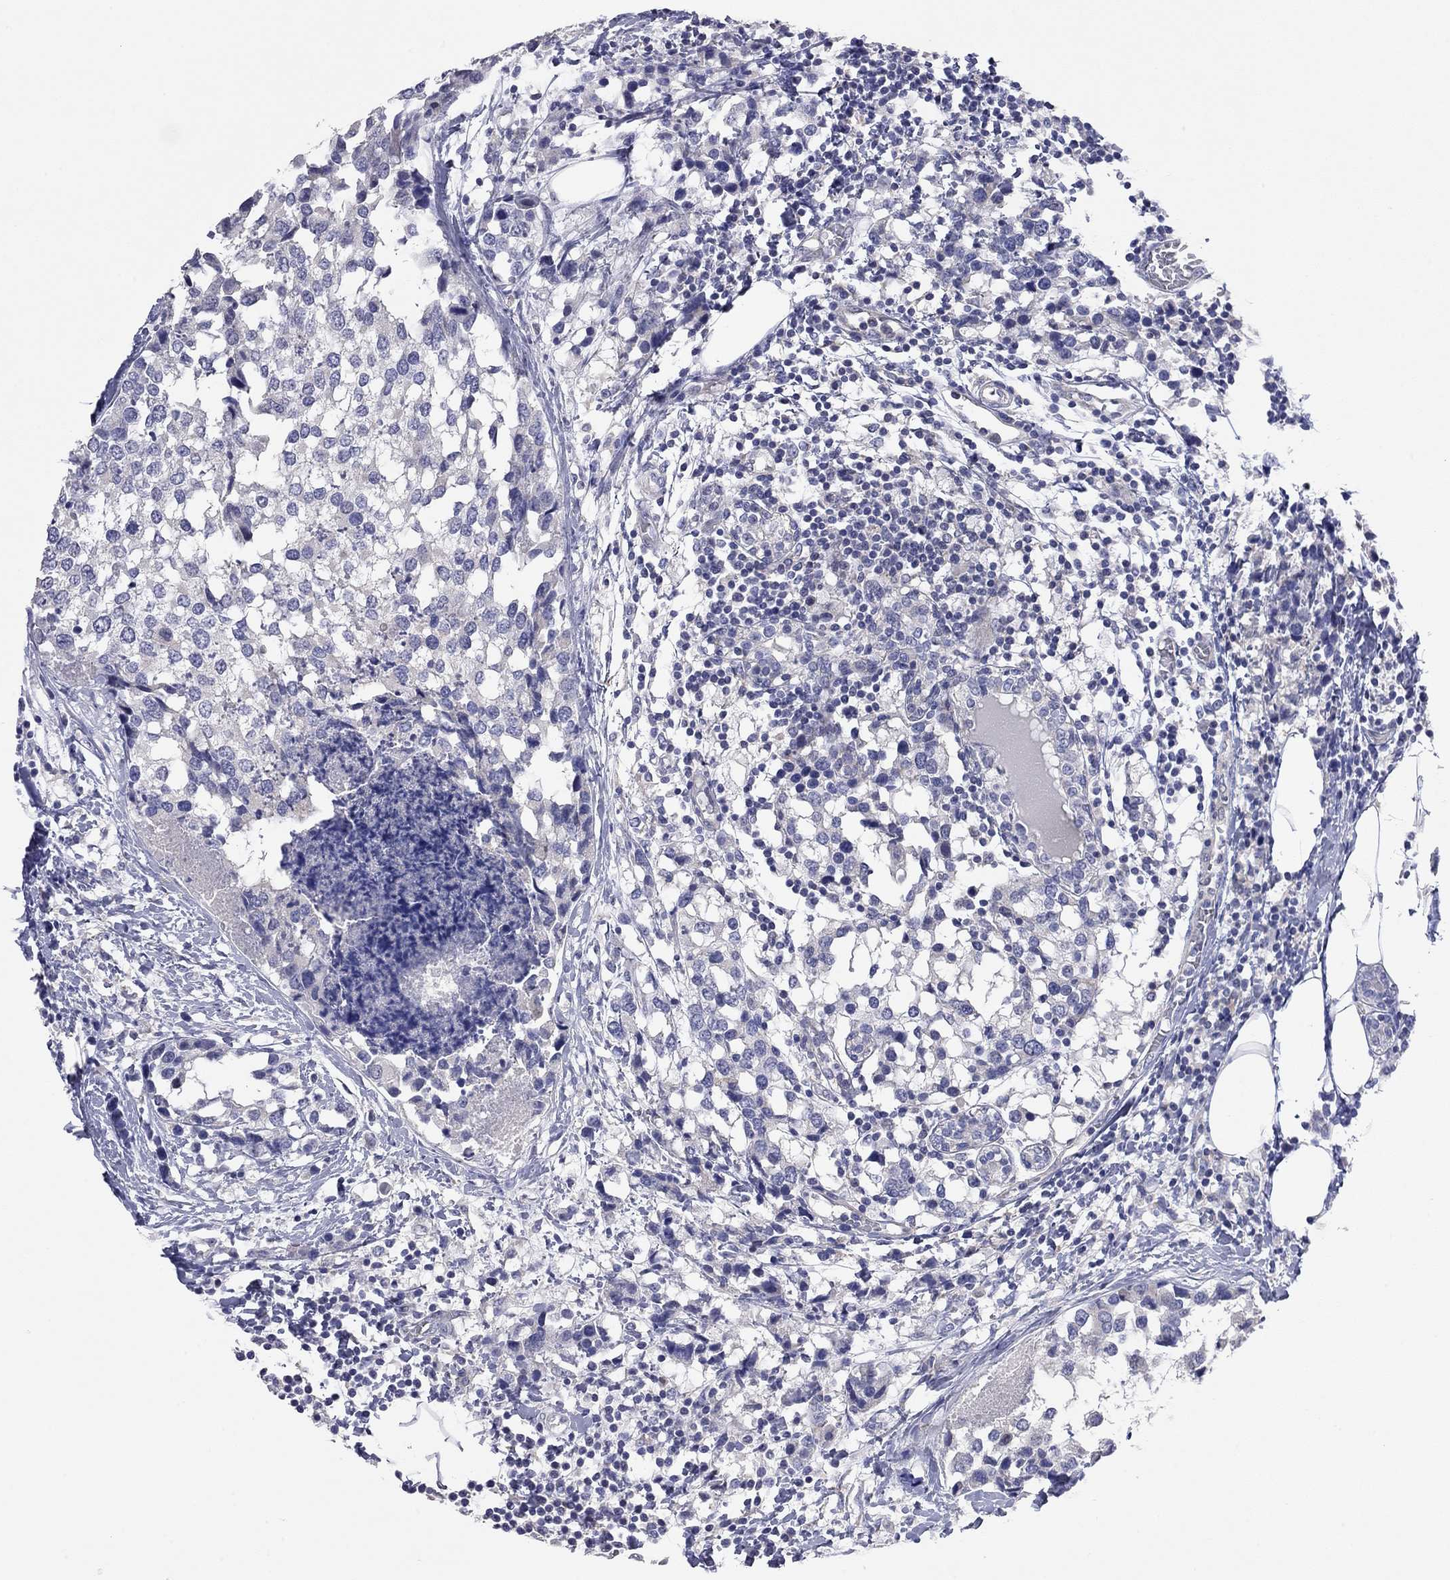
{"staining": {"intensity": "negative", "quantity": "none", "location": "none"}, "tissue": "breast cancer", "cell_type": "Tumor cells", "image_type": "cancer", "snomed": [{"axis": "morphology", "description": "Lobular carcinoma"}, {"axis": "topography", "description": "Breast"}], "caption": "Immunohistochemistry (IHC) micrograph of breast lobular carcinoma stained for a protein (brown), which shows no staining in tumor cells.", "gene": "KCNB1", "patient": {"sex": "female", "age": 59}}